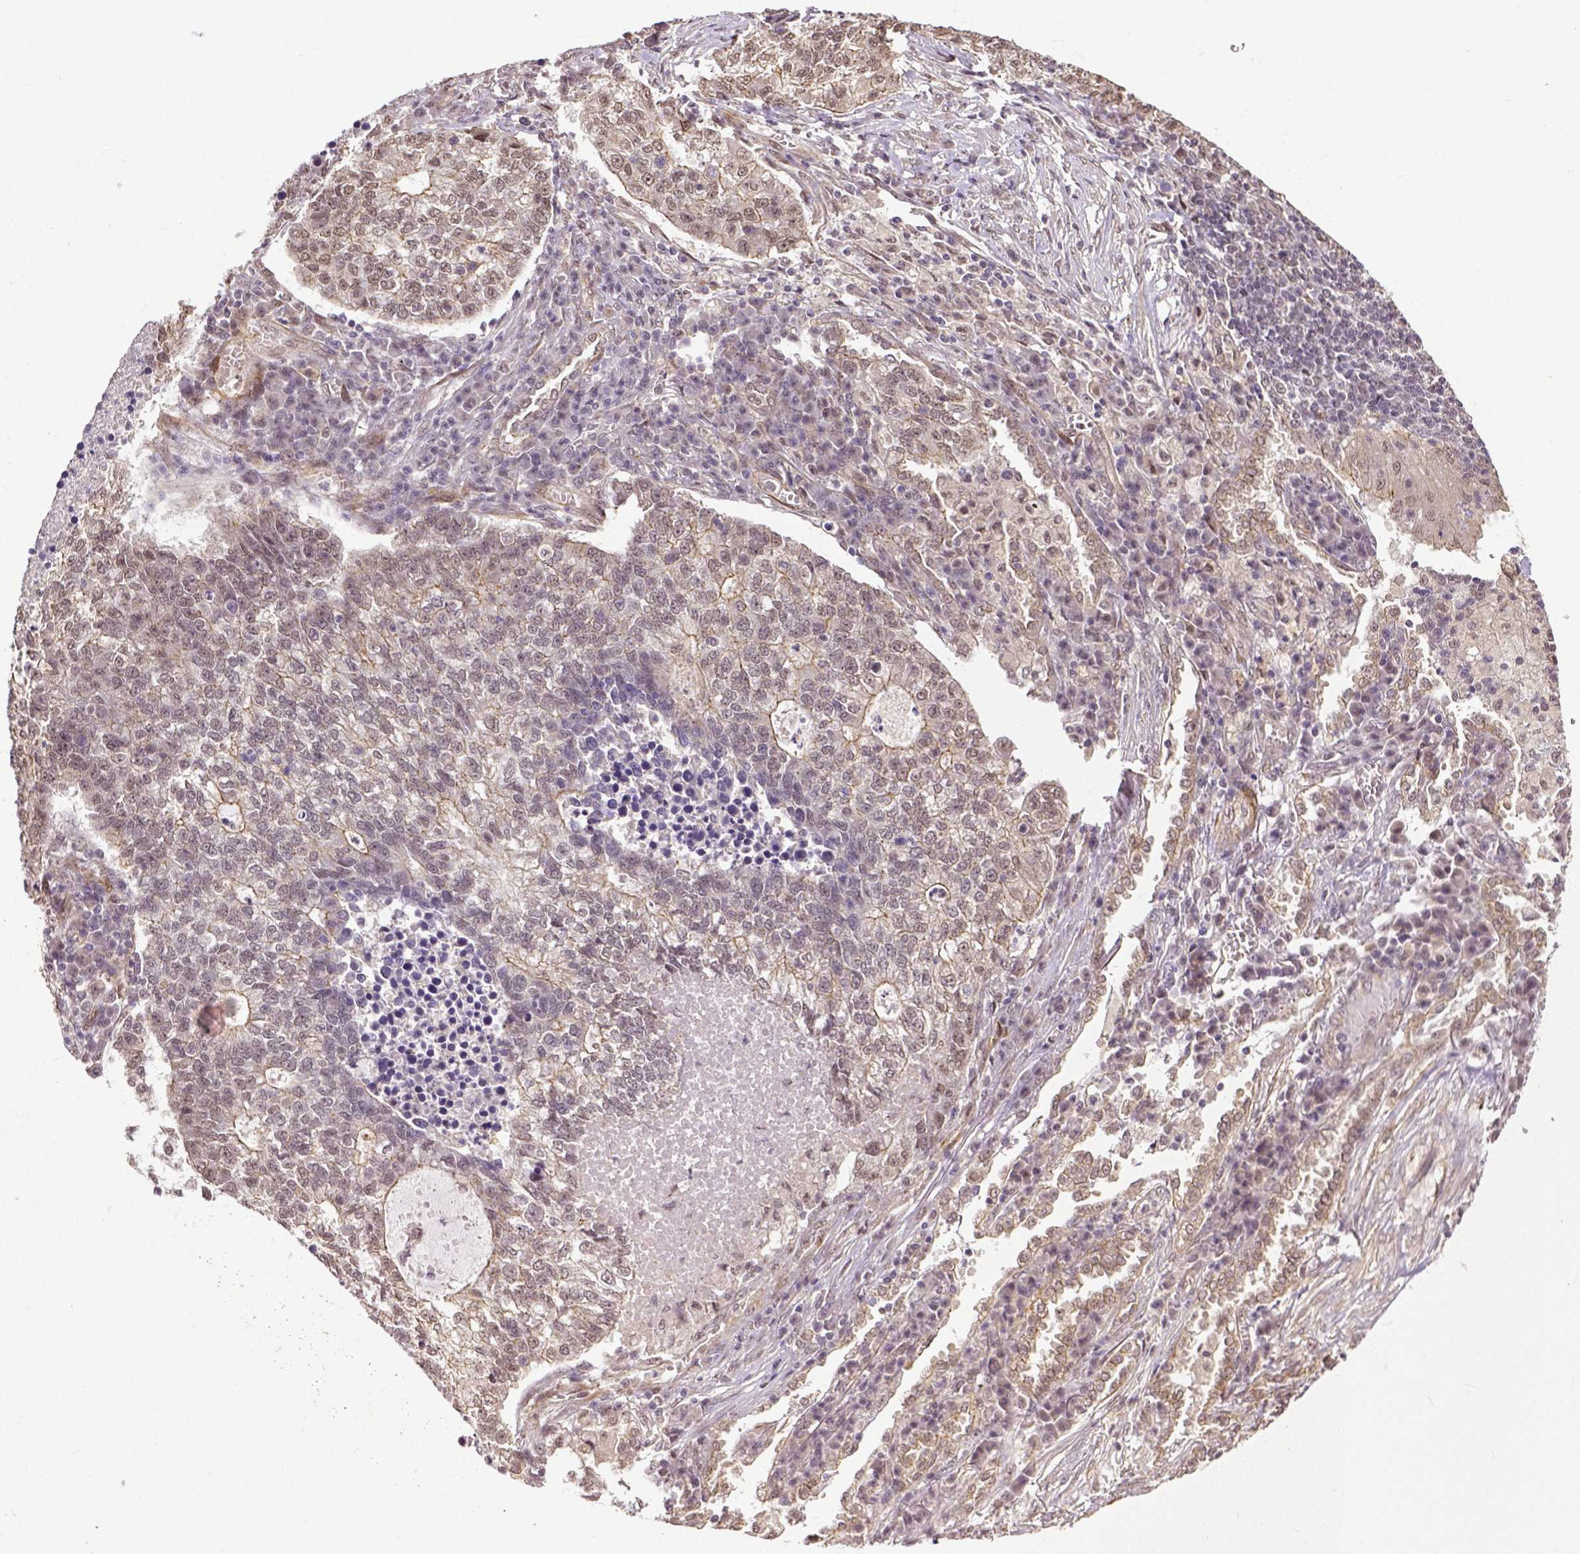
{"staining": {"intensity": "weak", "quantity": ">75%", "location": "cytoplasmic/membranous"}, "tissue": "lung cancer", "cell_type": "Tumor cells", "image_type": "cancer", "snomed": [{"axis": "morphology", "description": "Adenocarcinoma, NOS"}, {"axis": "topography", "description": "Lung"}], "caption": "A photomicrograph of lung cancer (adenocarcinoma) stained for a protein demonstrates weak cytoplasmic/membranous brown staining in tumor cells.", "gene": "DICER1", "patient": {"sex": "male", "age": 57}}